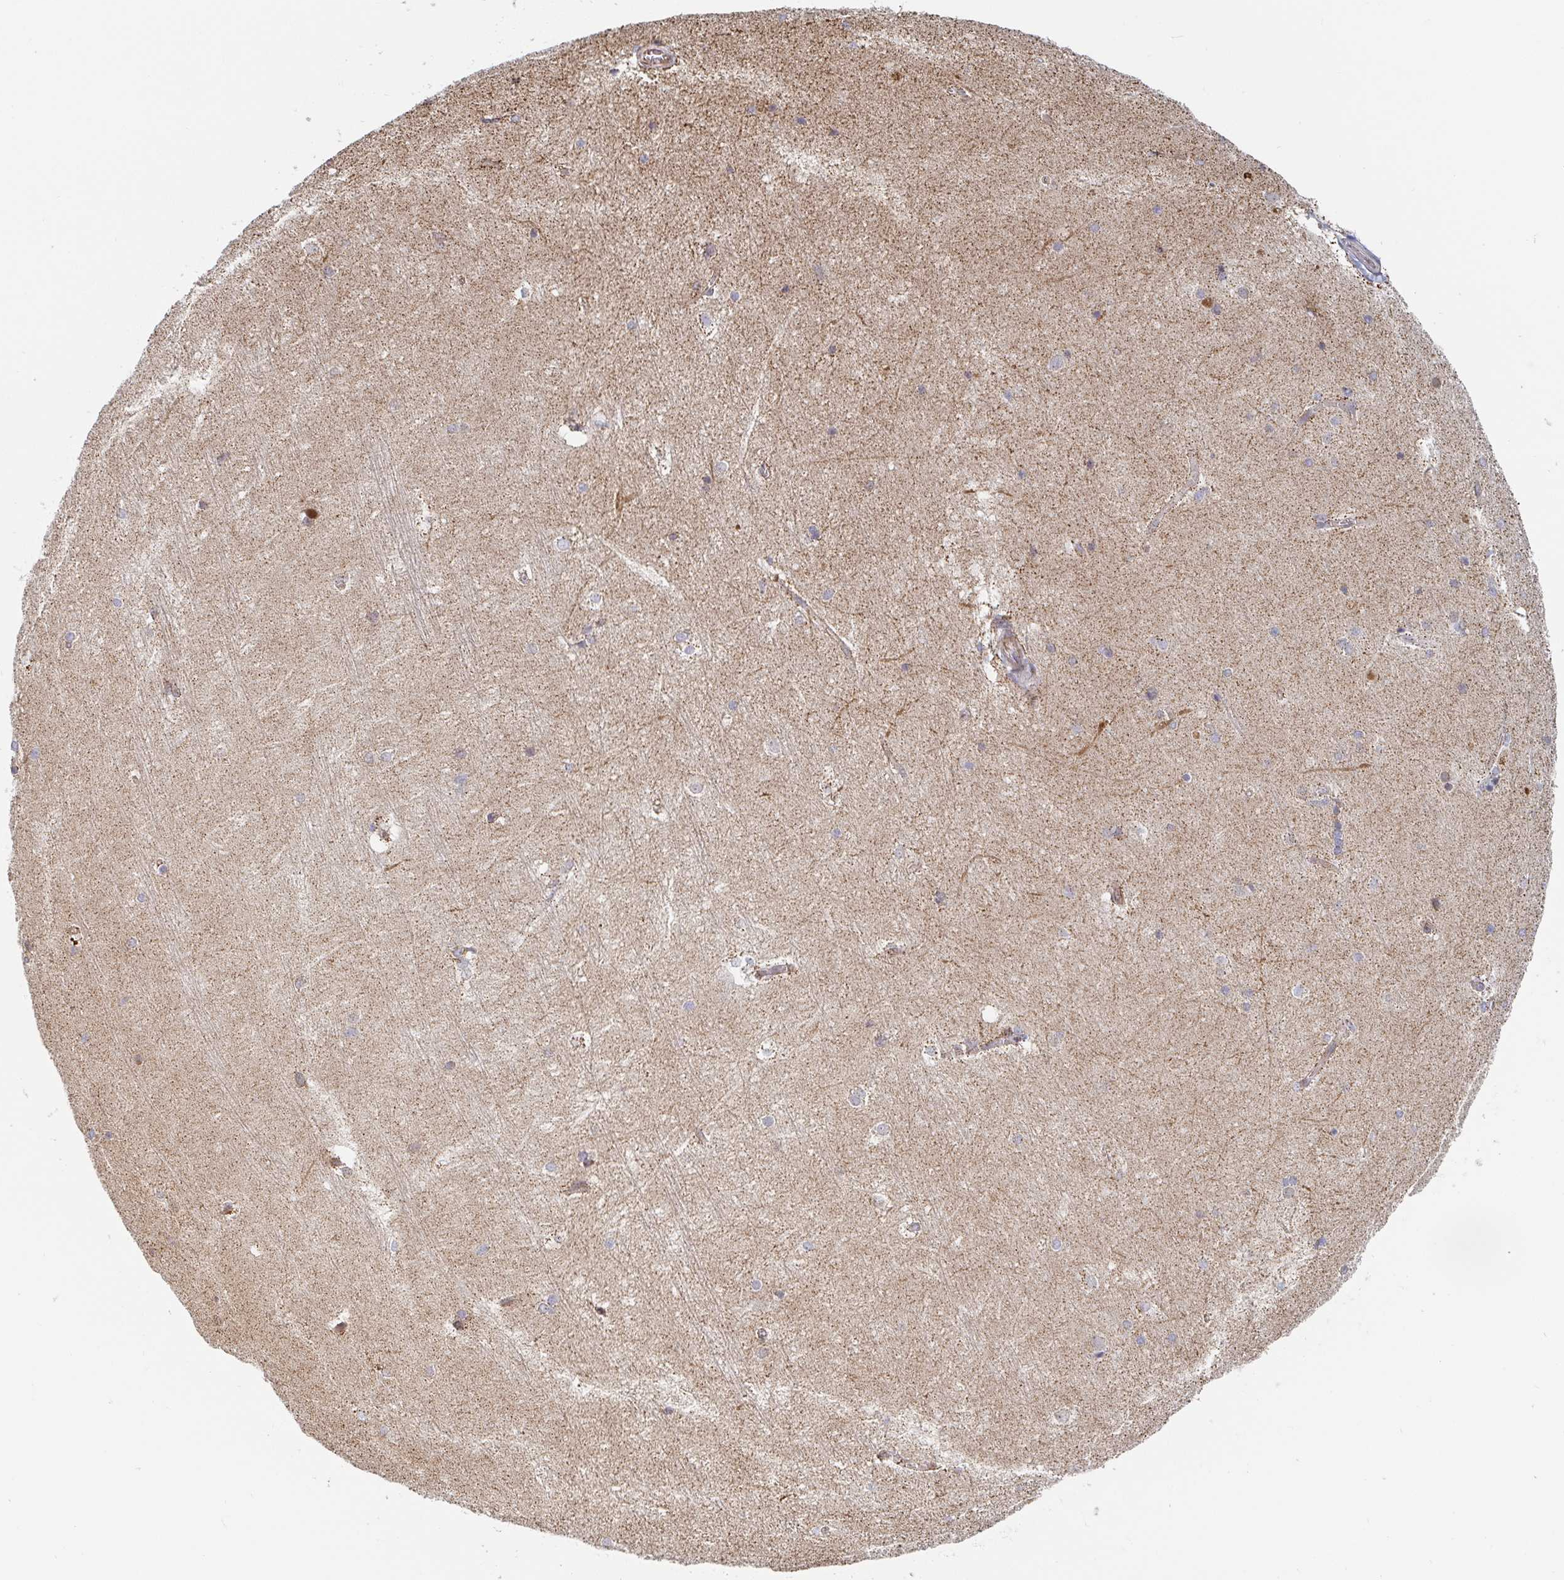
{"staining": {"intensity": "negative", "quantity": "none", "location": "none"}, "tissue": "hippocampus", "cell_type": "Glial cells", "image_type": "normal", "snomed": [{"axis": "morphology", "description": "Normal tissue, NOS"}, {"axis": "topography", "description": "Cerebral cortex"}, {"axis": "topography", "description": "Hippocampus"}], "caption": "High power microscopy image of an immunohistochemistry (IHC) histopathology image of unremarkable hippocampus, revealing no significant expression in glial cells.", "gene": "STARD8", "patient": {"sex": "female", "age": 19}}